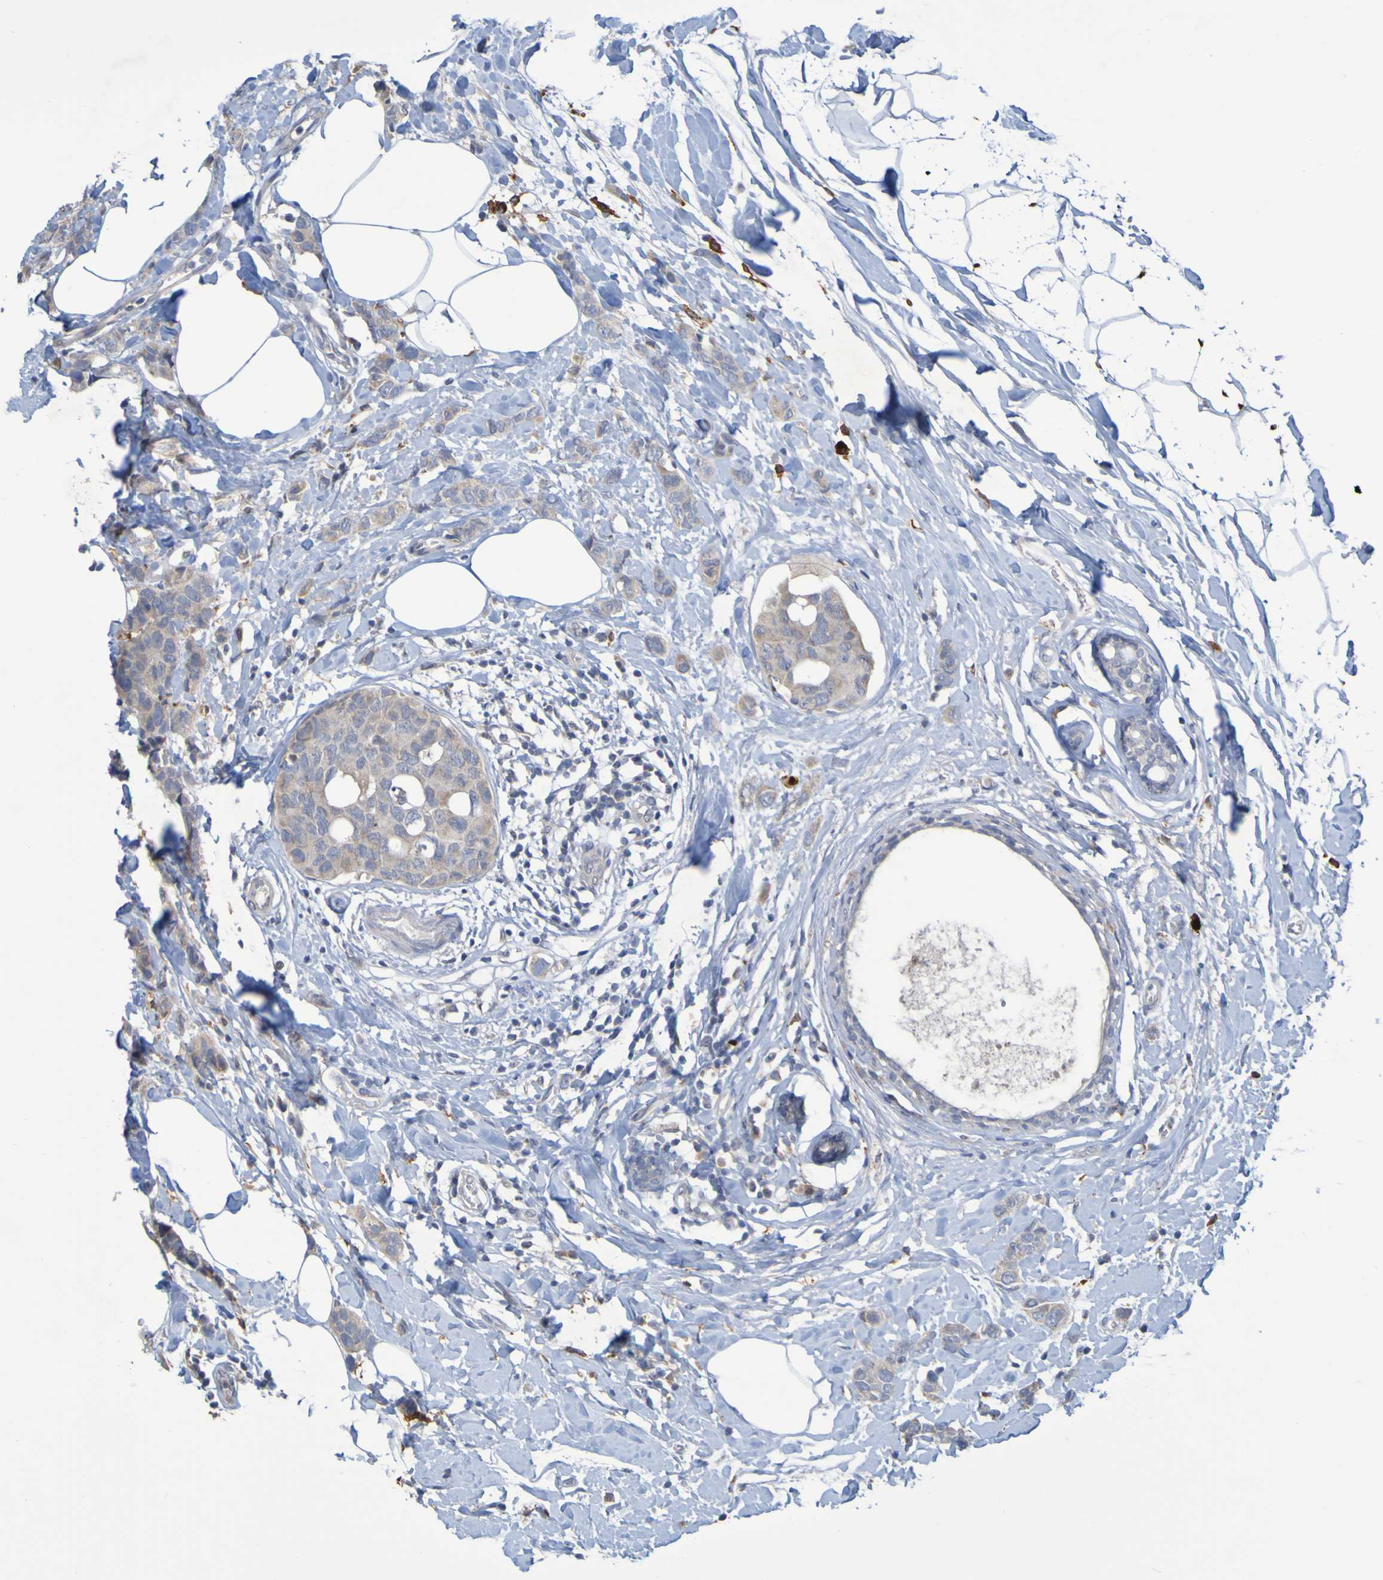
{"staining": {"intensity": "weak", "quantity": ">75%", "location": "cytoplasmic/membranous"}, "tissue": "breast cancer", "cell_type": "Tumor cells", "image_type": "cancer", "snomed": [{"axis": "morphology", "description": "Normal tissue, NOS"}, {"axis": "morphology", "description": "Duct carcinoma"}, {"axis": "topography", "description": "Breast"}], "caption": "There is low levels of weak cytoplasmic/membranous positivity in tumor cells of breast cancer (intraductal carcinoma), as demonstrated by immunohistochemical staining (brown color).", "gene": "LILRB5", "patient": {"sex": "female", "age": 50}}